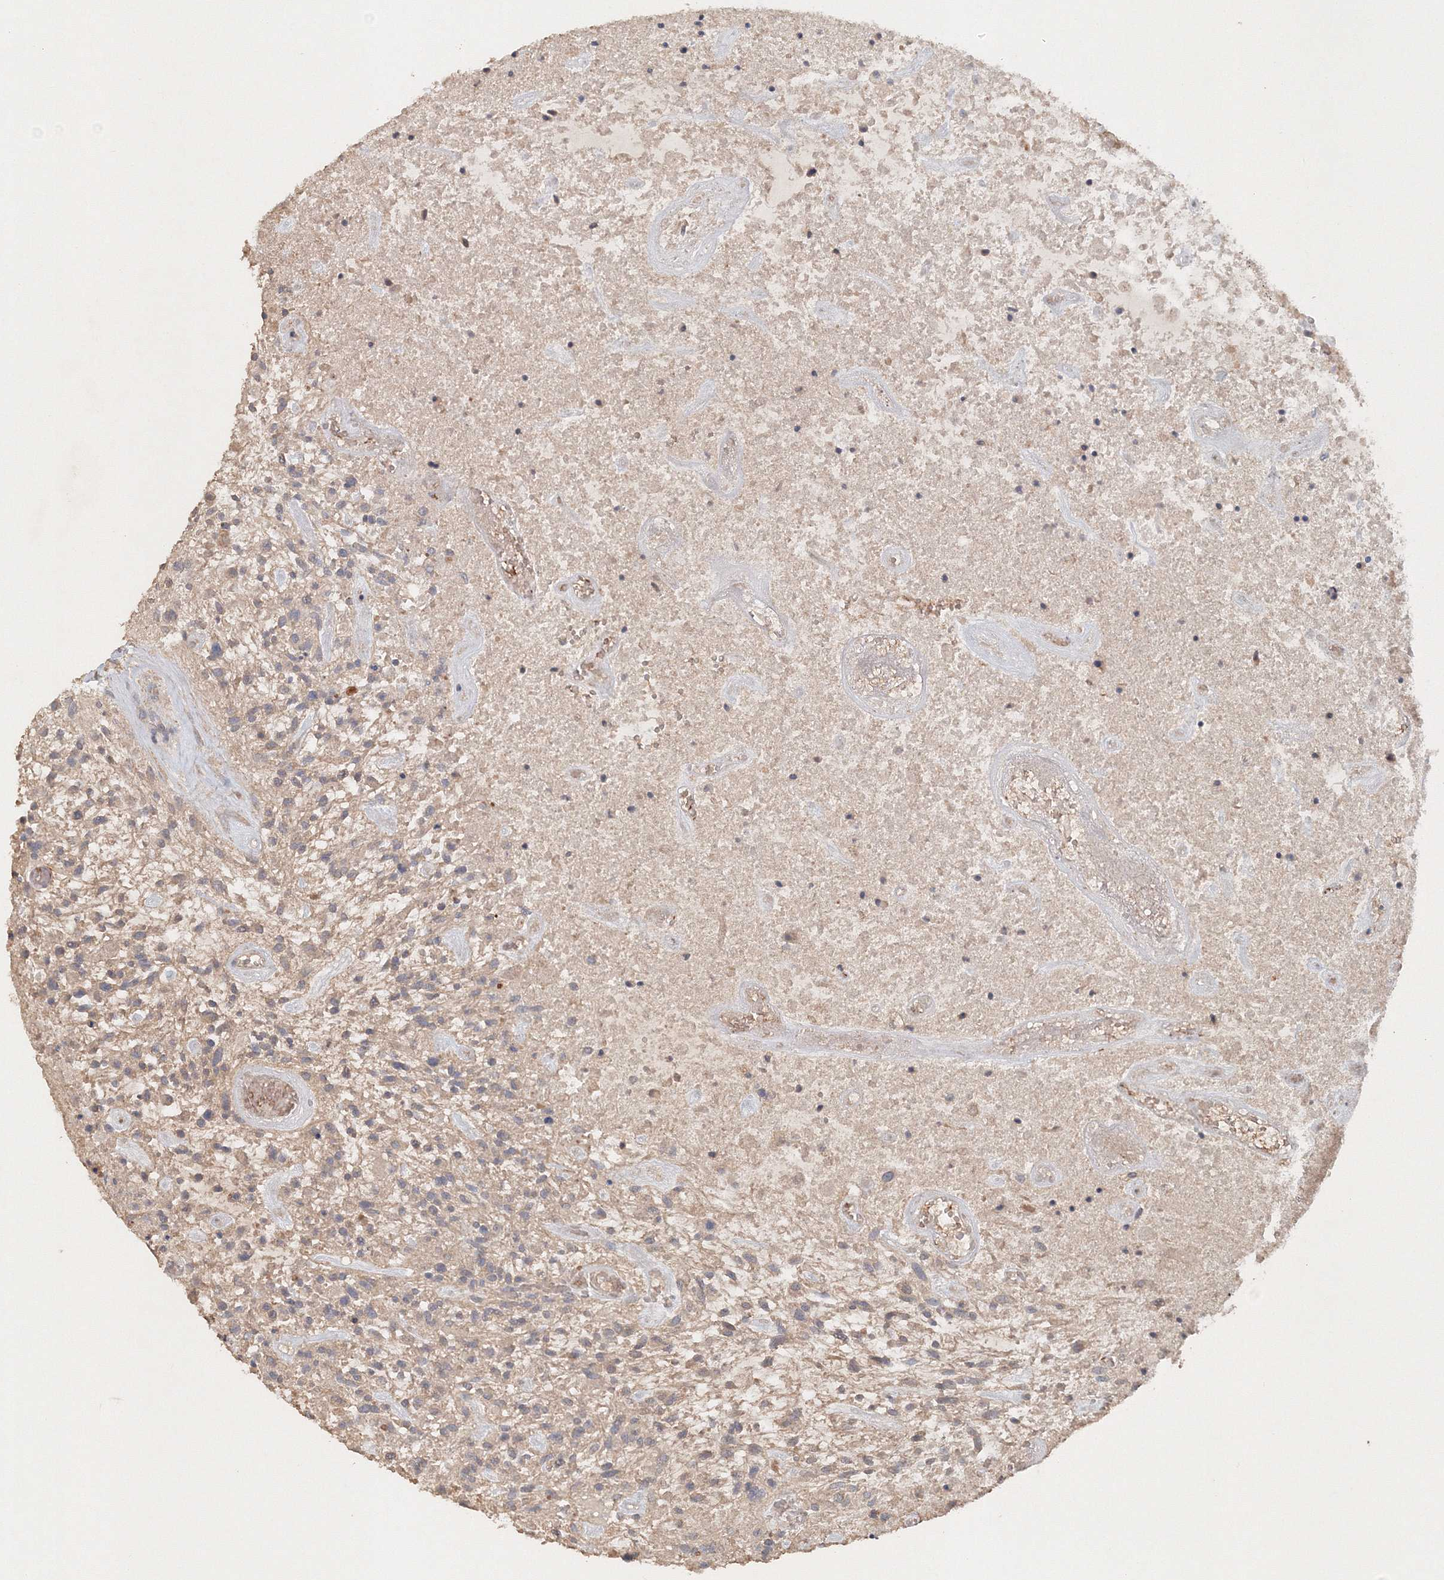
{"staining": {"intensity": "negative", "quantity": "none", "location": "none"}, "tissue": "glioma", "cell_type": "Tumor cells", "image_type": "cancer", "snomed": [{"axis": "morphology", "description": "Glioma, malignant, High grade"}, {"axis": "topography", "description": "Brain"}], "caption": "Image shows no significant protein expression in tumor cells of glioma.", "gene": "NALF2", "patient": {"sex": "male", "age": 47}}